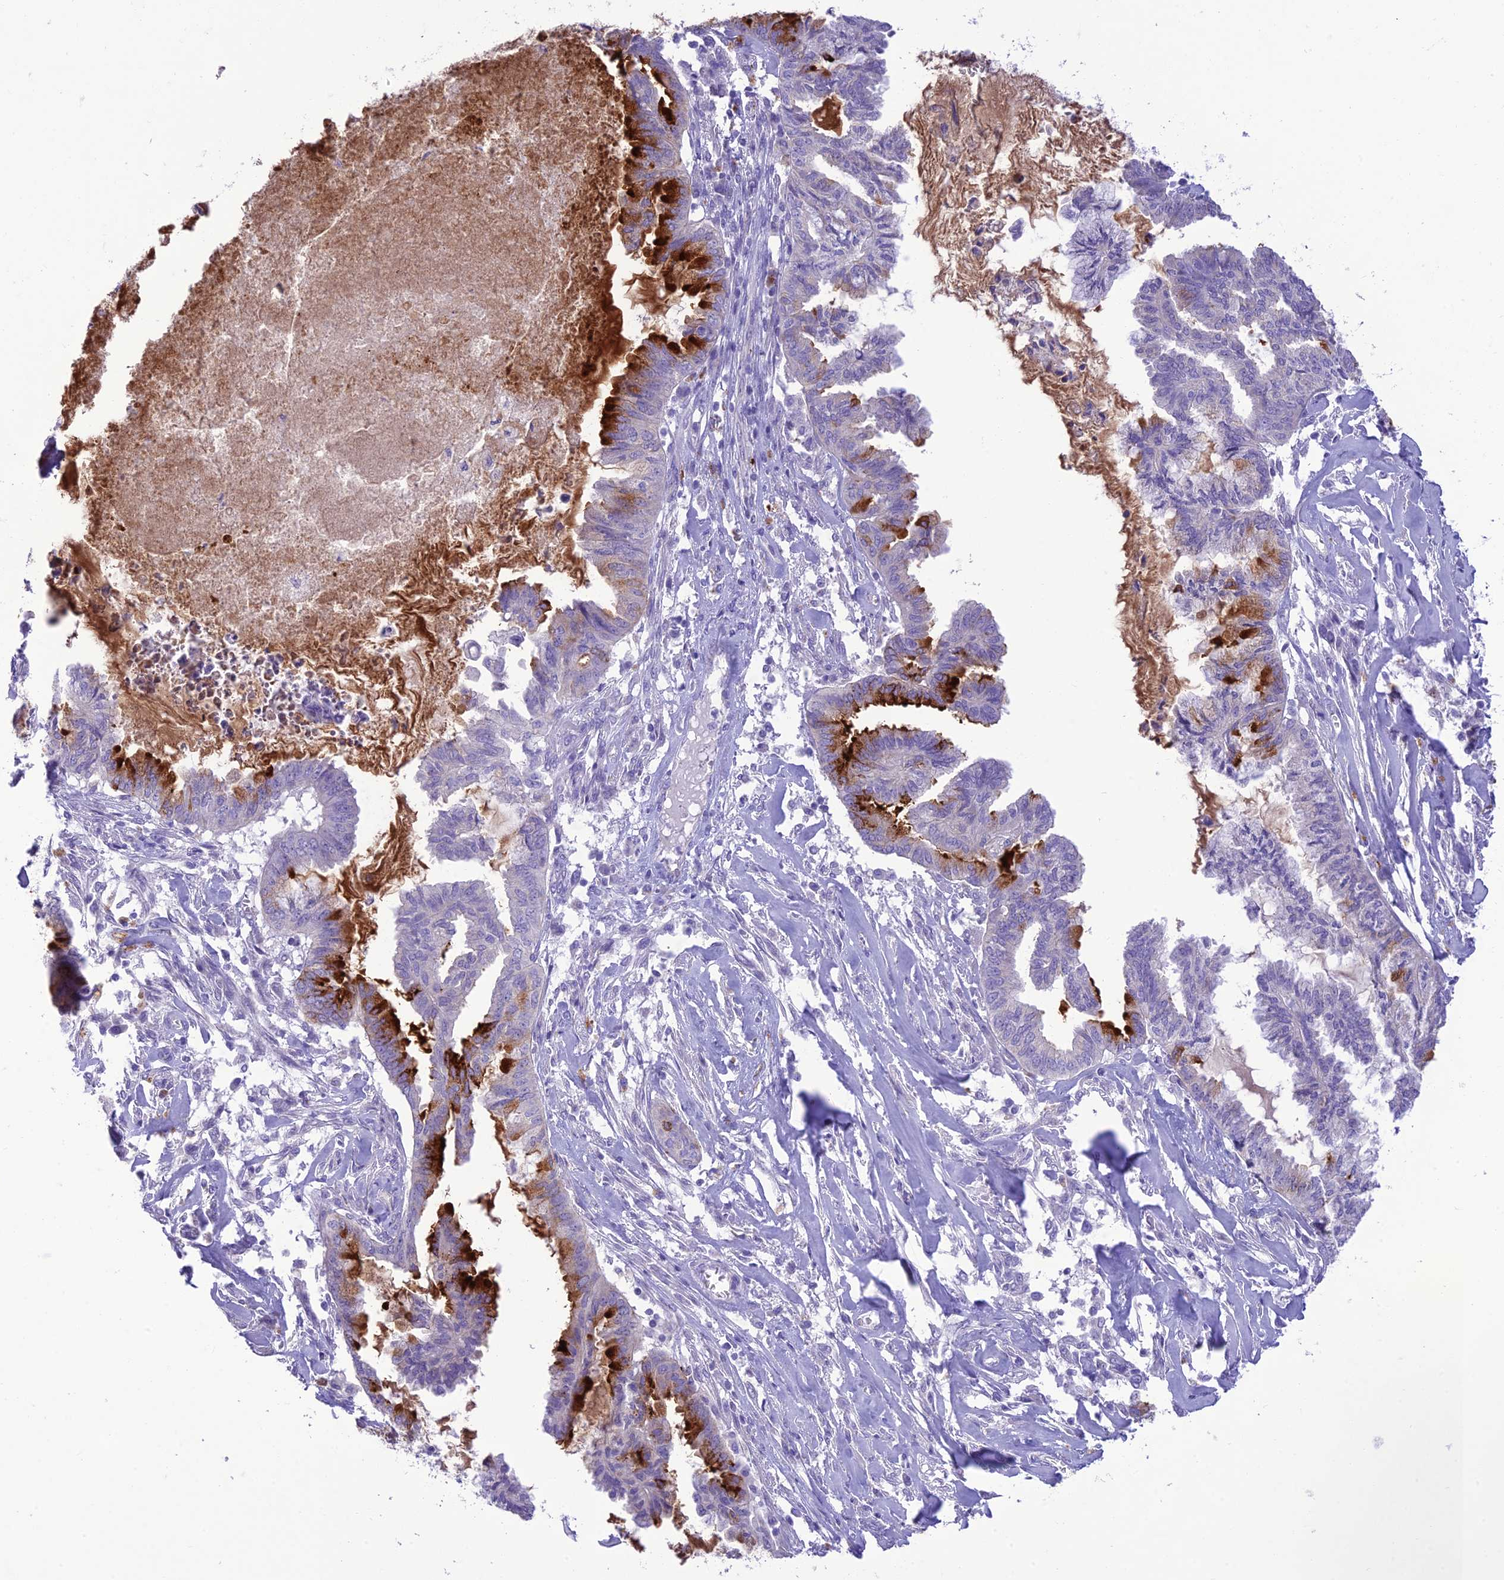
{"staining": {"intensity": "strong", "quantity": "<25%", "location": "cytoplasmic/membranous"}, "tissue": "endometrial cancer", "cell_type": "Tumor cells", "image_type": "cancer", "snomed": [{"axis": "morphology", "description": "Adenocarcinoma, NOS"}, {"axis": "topography", "description": "Endometrium"}], "caption": "A brown stain shows strong cytoplasmic/membranous positivity of a protein in endometrial adenocarcinoma tumor cells. The protein is stained brown, and the nuclei are stained in blue (DAB (3,3'-diaminobenzidine) IHC with brightfield microscopy, high magnification).", "gene": "DHDH", "patient": {"sex": "female", "age": 86}}